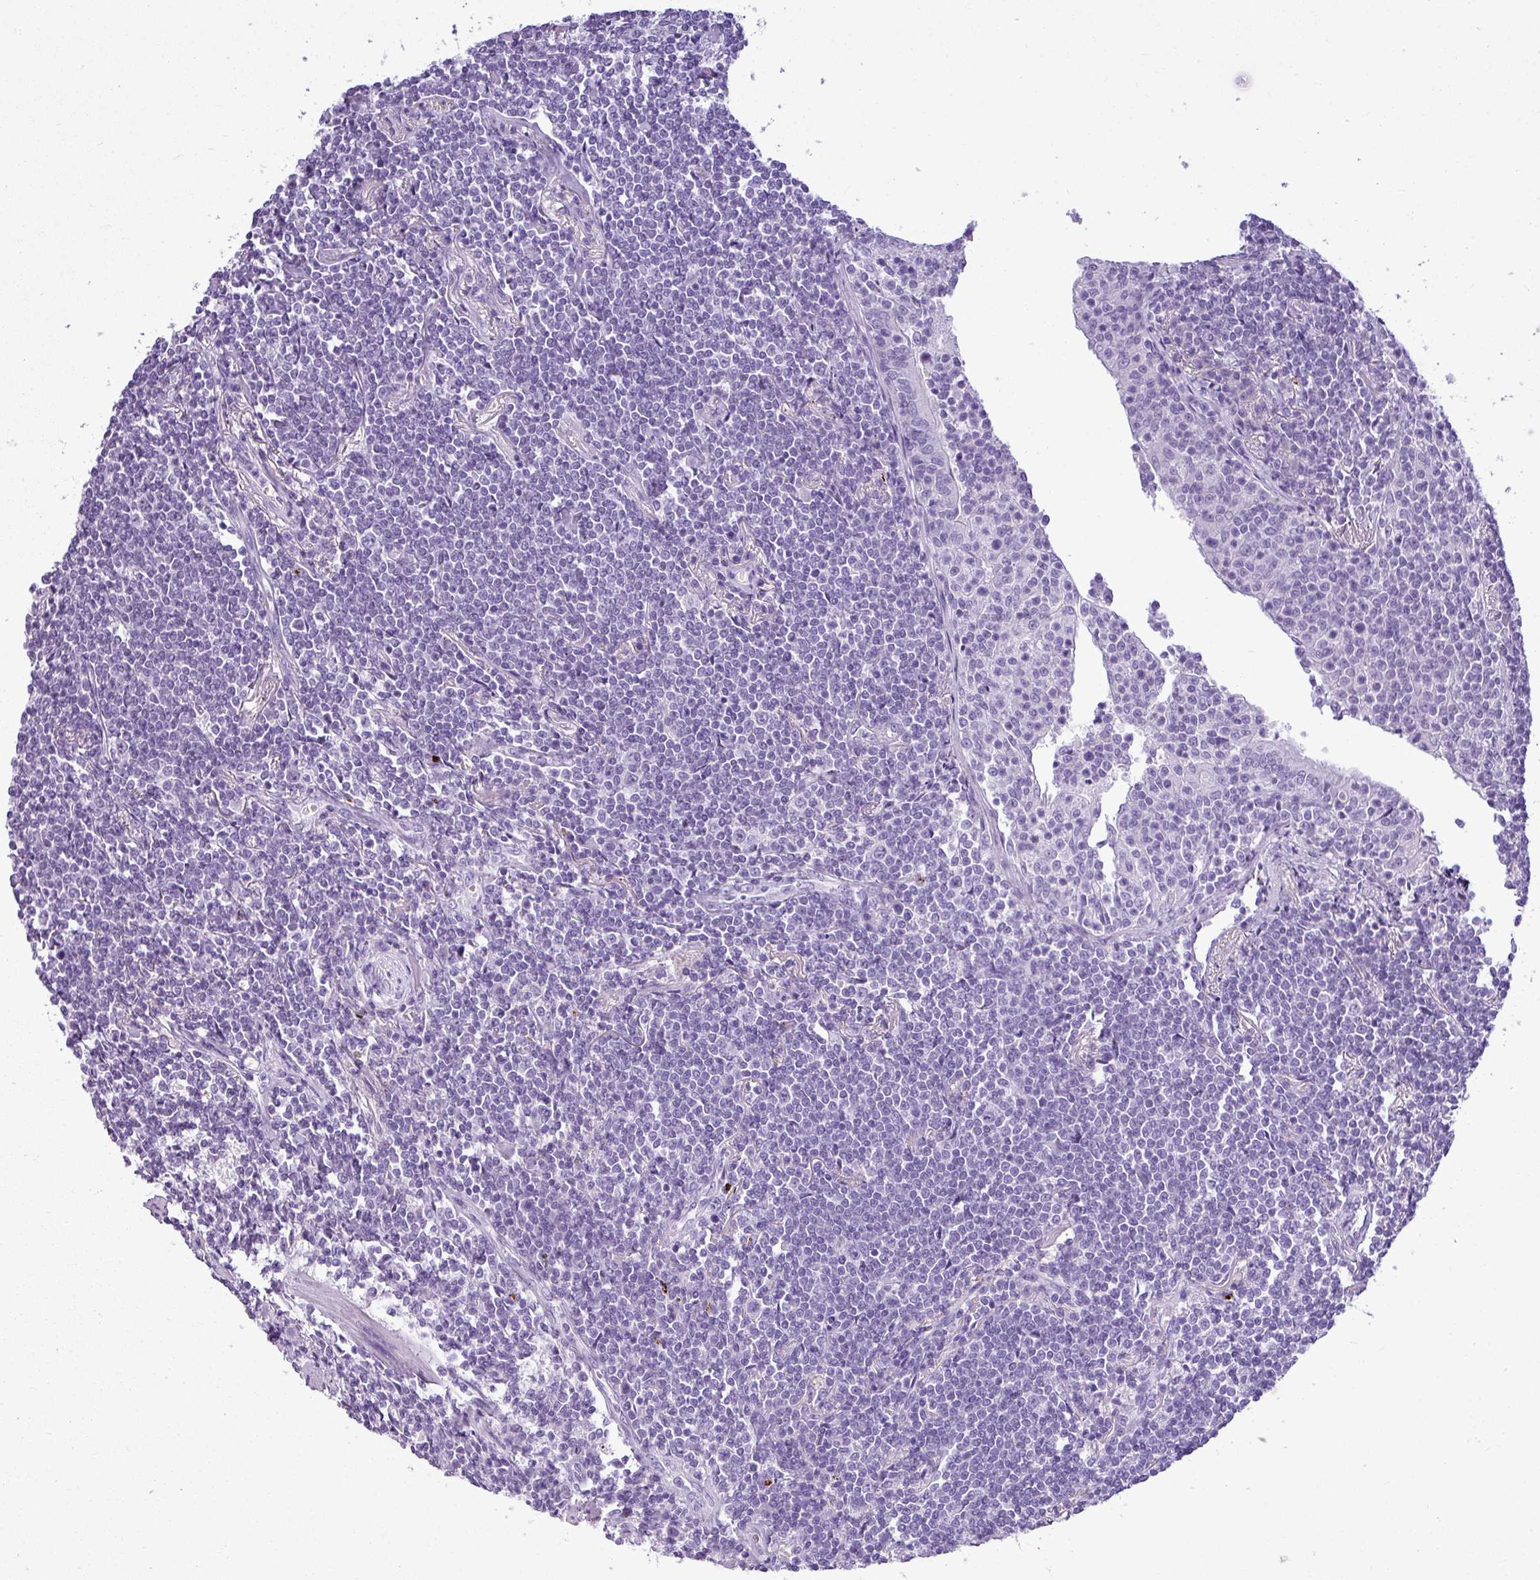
{"staining": {"intensity": "negative", "quantity": "none", "location": "none"}, "tissue": "lymphoma", "cell_type": "Tumor cells", "image_type": "cancer", "snomed": [{"axis": "morphology", "description": "Malignant lymphoma, non-Hodgkin's type, Low grade"}, {"axis": "topography", "description": "Lung"}], "caption": "Lymphoma was stained to show a protein in brown. There is no significant expression in tumor cells.", "gene": "IL17A", "patient": {"sex": "female", "age": 71}}